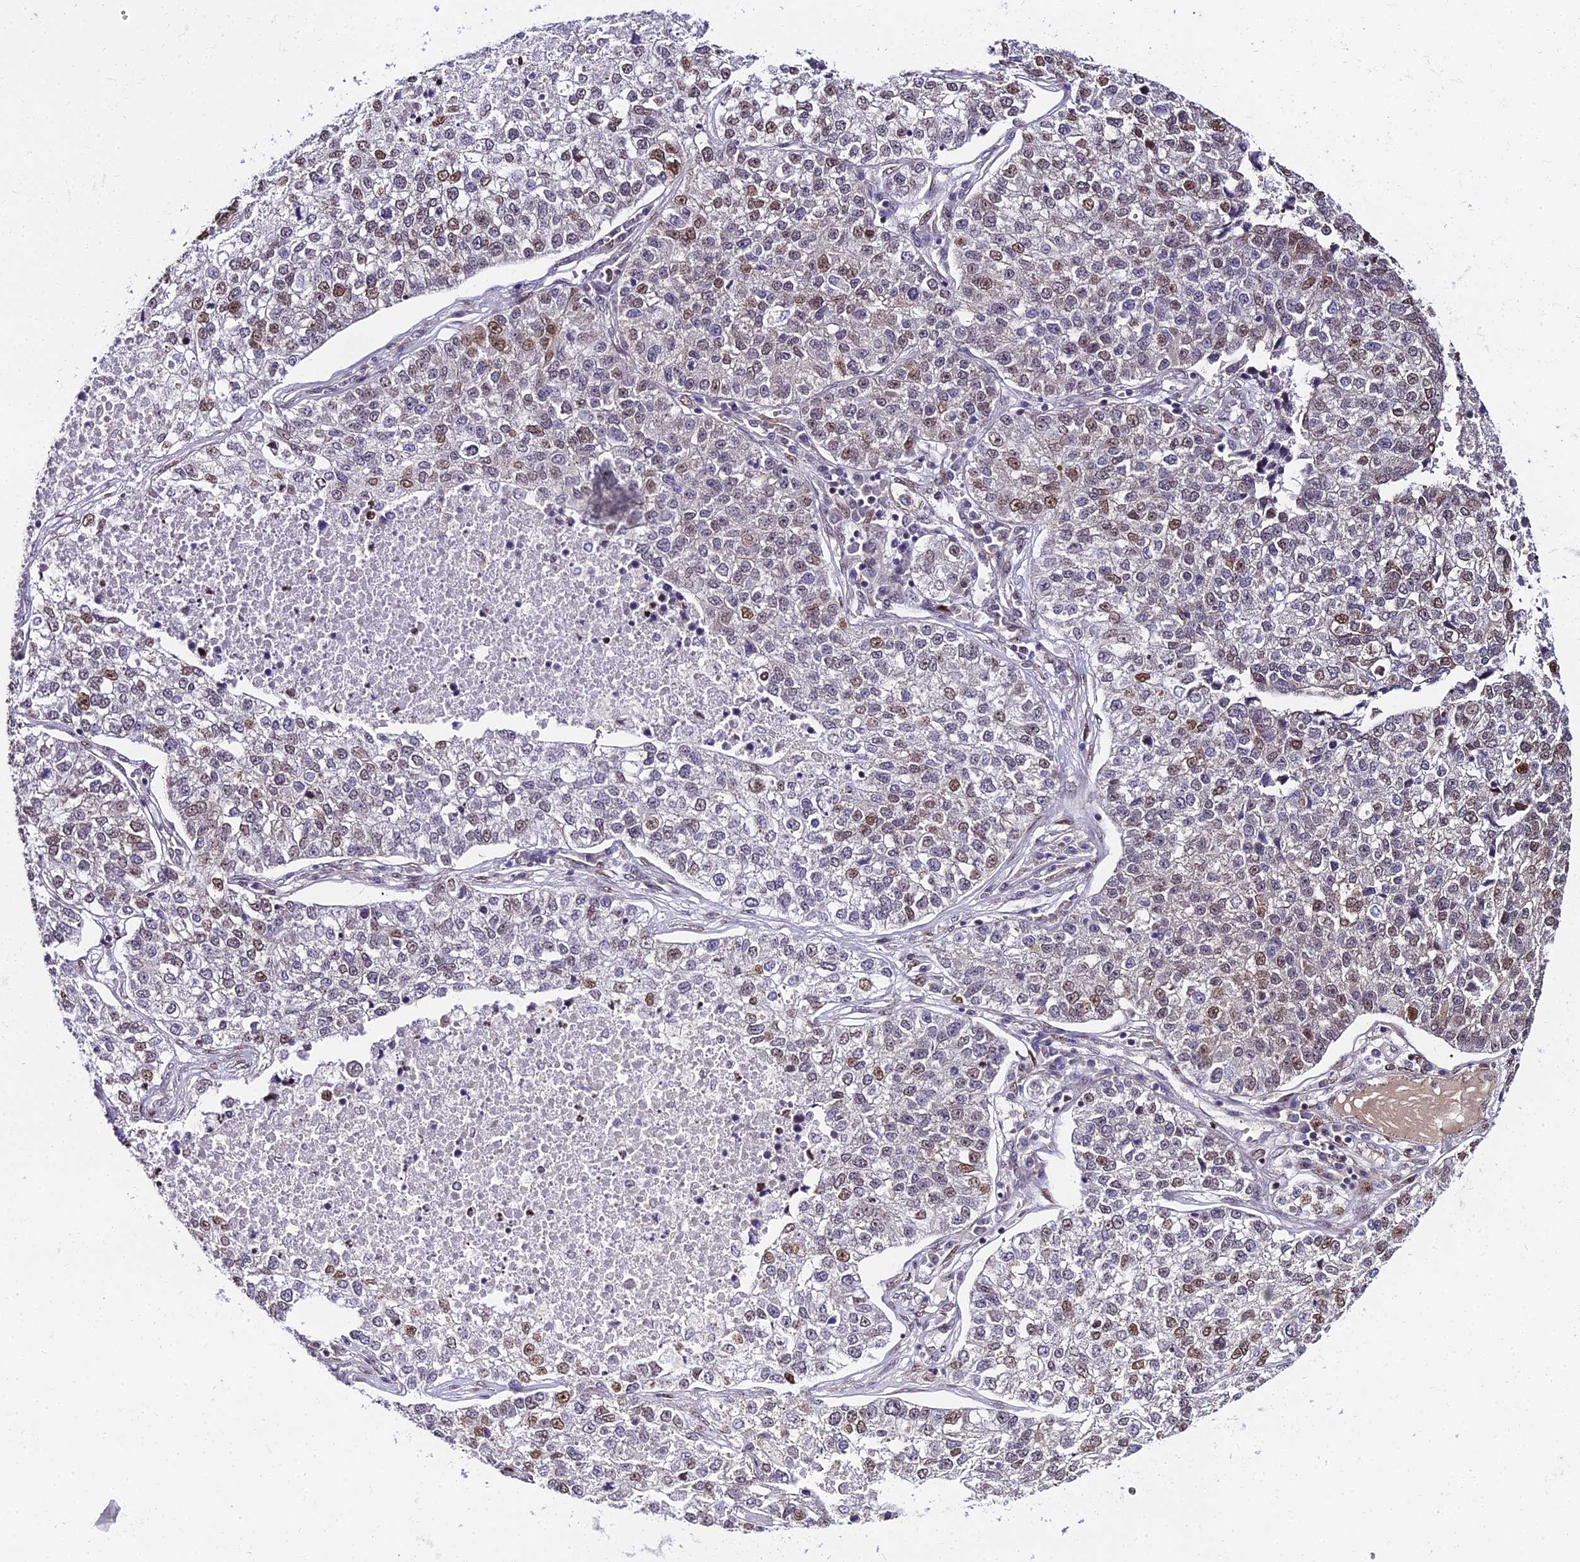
{"staining": {"intensity": "moderate", "quantity": "25%-75%", "location": "nuclear"}, "tissue": "lung cancer", "cell_type": "Tumor cells", "image_type": "cancer", "snomed": [{"axis": "morphology", "description": "Adenocarcinoma, NOS"}, {"axis": "topography", "description": "Lung"}], "caption": "Approximately 25%-75% of tumor cells in human lung cancer exhibit moderate nuclear protein positivity as visualized by brown immunohistochemical staining.", "gene": "ZNF707", "patient": {"sex": "male", "age": 49}}